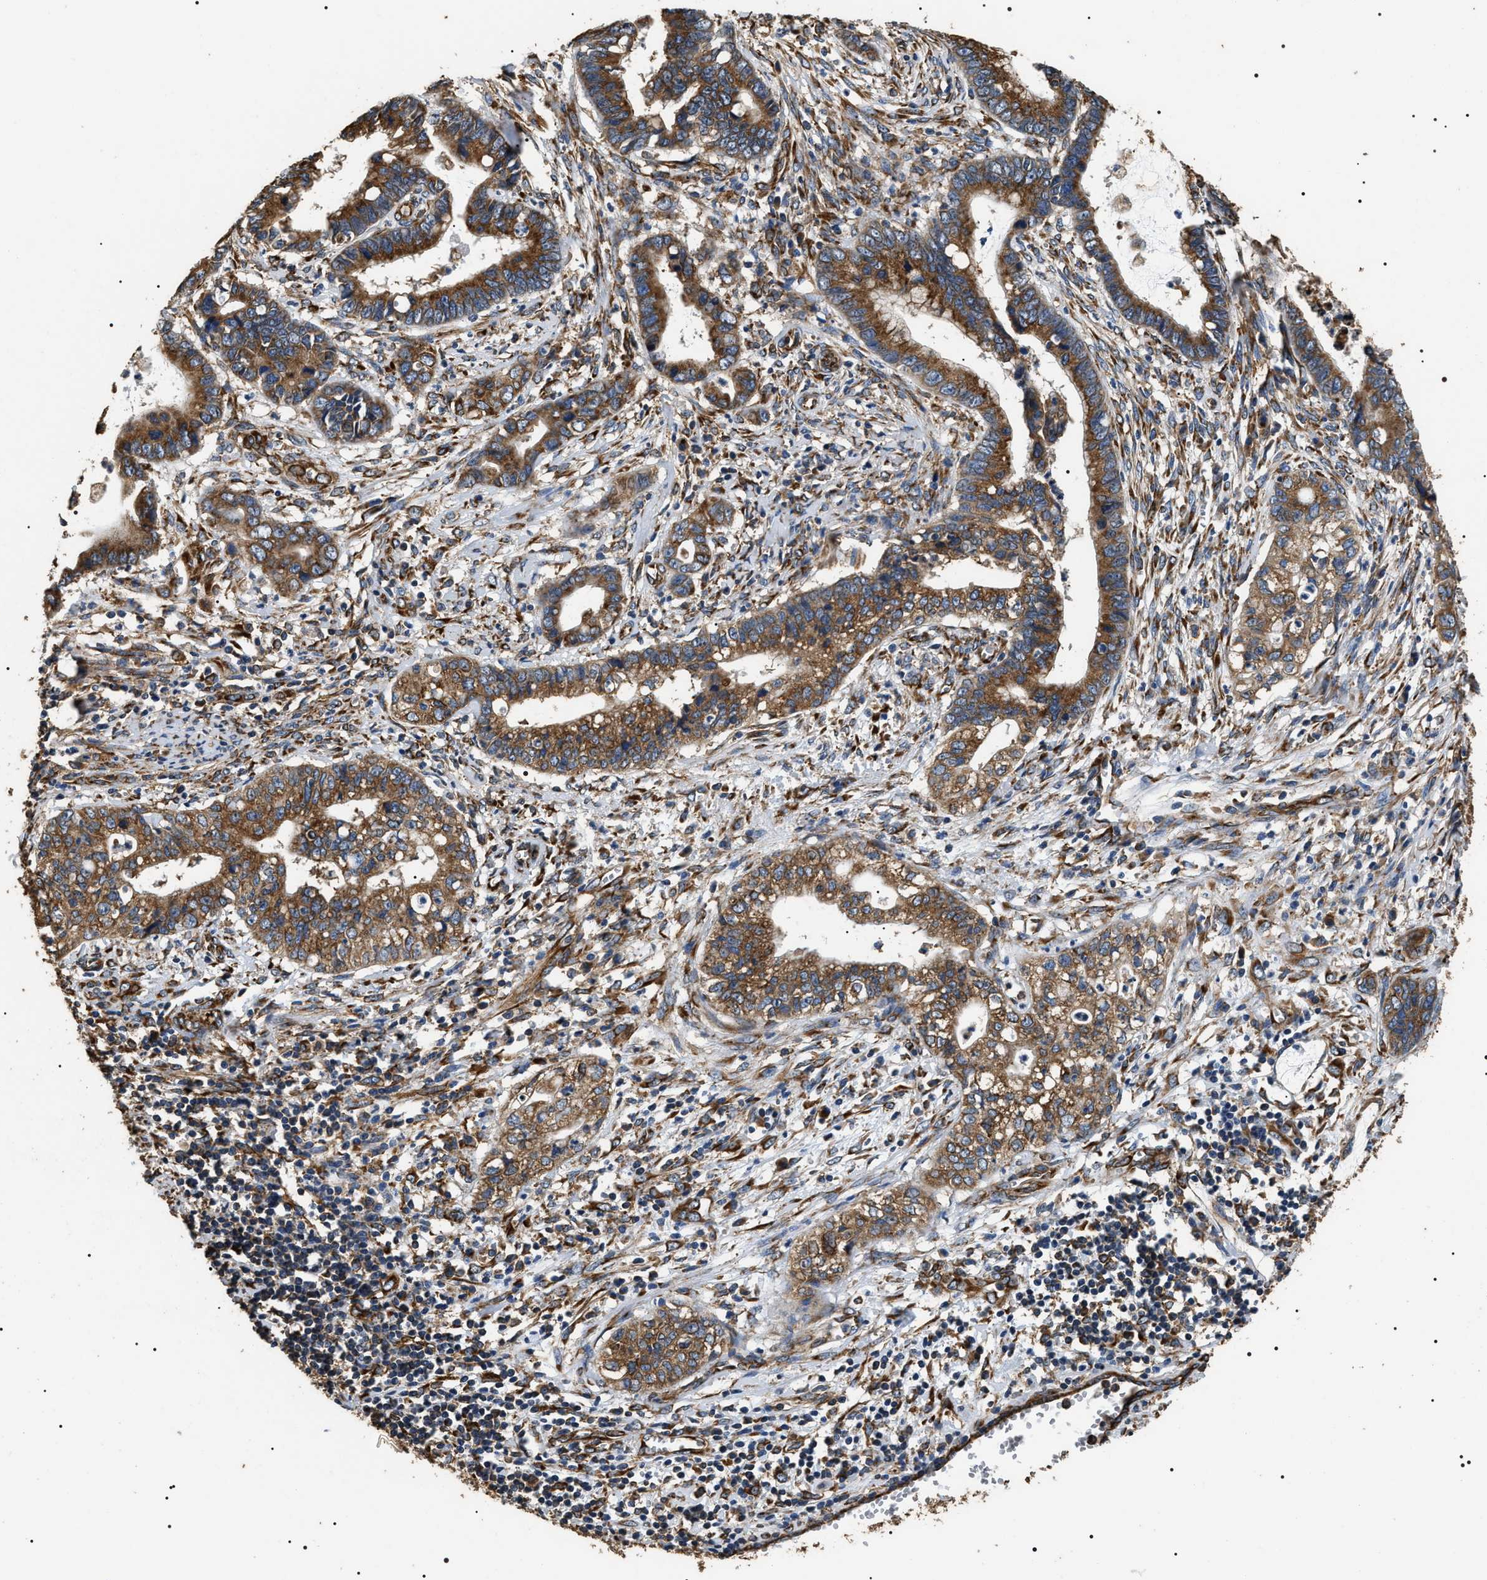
{"staining": {"intensity": "strong", "quantity": ">75%", "location": "cytoplasmic/membranous"}, "tissue": "cervical cancer", "cell_type": "Tumor cells", "image_type": "cancer", "snomed": [{"axis": "morphology", "description": "Adenocarcinoma, NOS"}, {"axis": "topography", "description": "Cervix"}], "caption": "Immunohistochemistry of cervical cancer displays high levels of strong cytoplasmic/membranous staining in approximately >75% of tumor cells. (Brightfield microscopy of DAB IHC at high magnification).", "gene": "KTN1", "patient": {"sex": "female", "age": 44}}